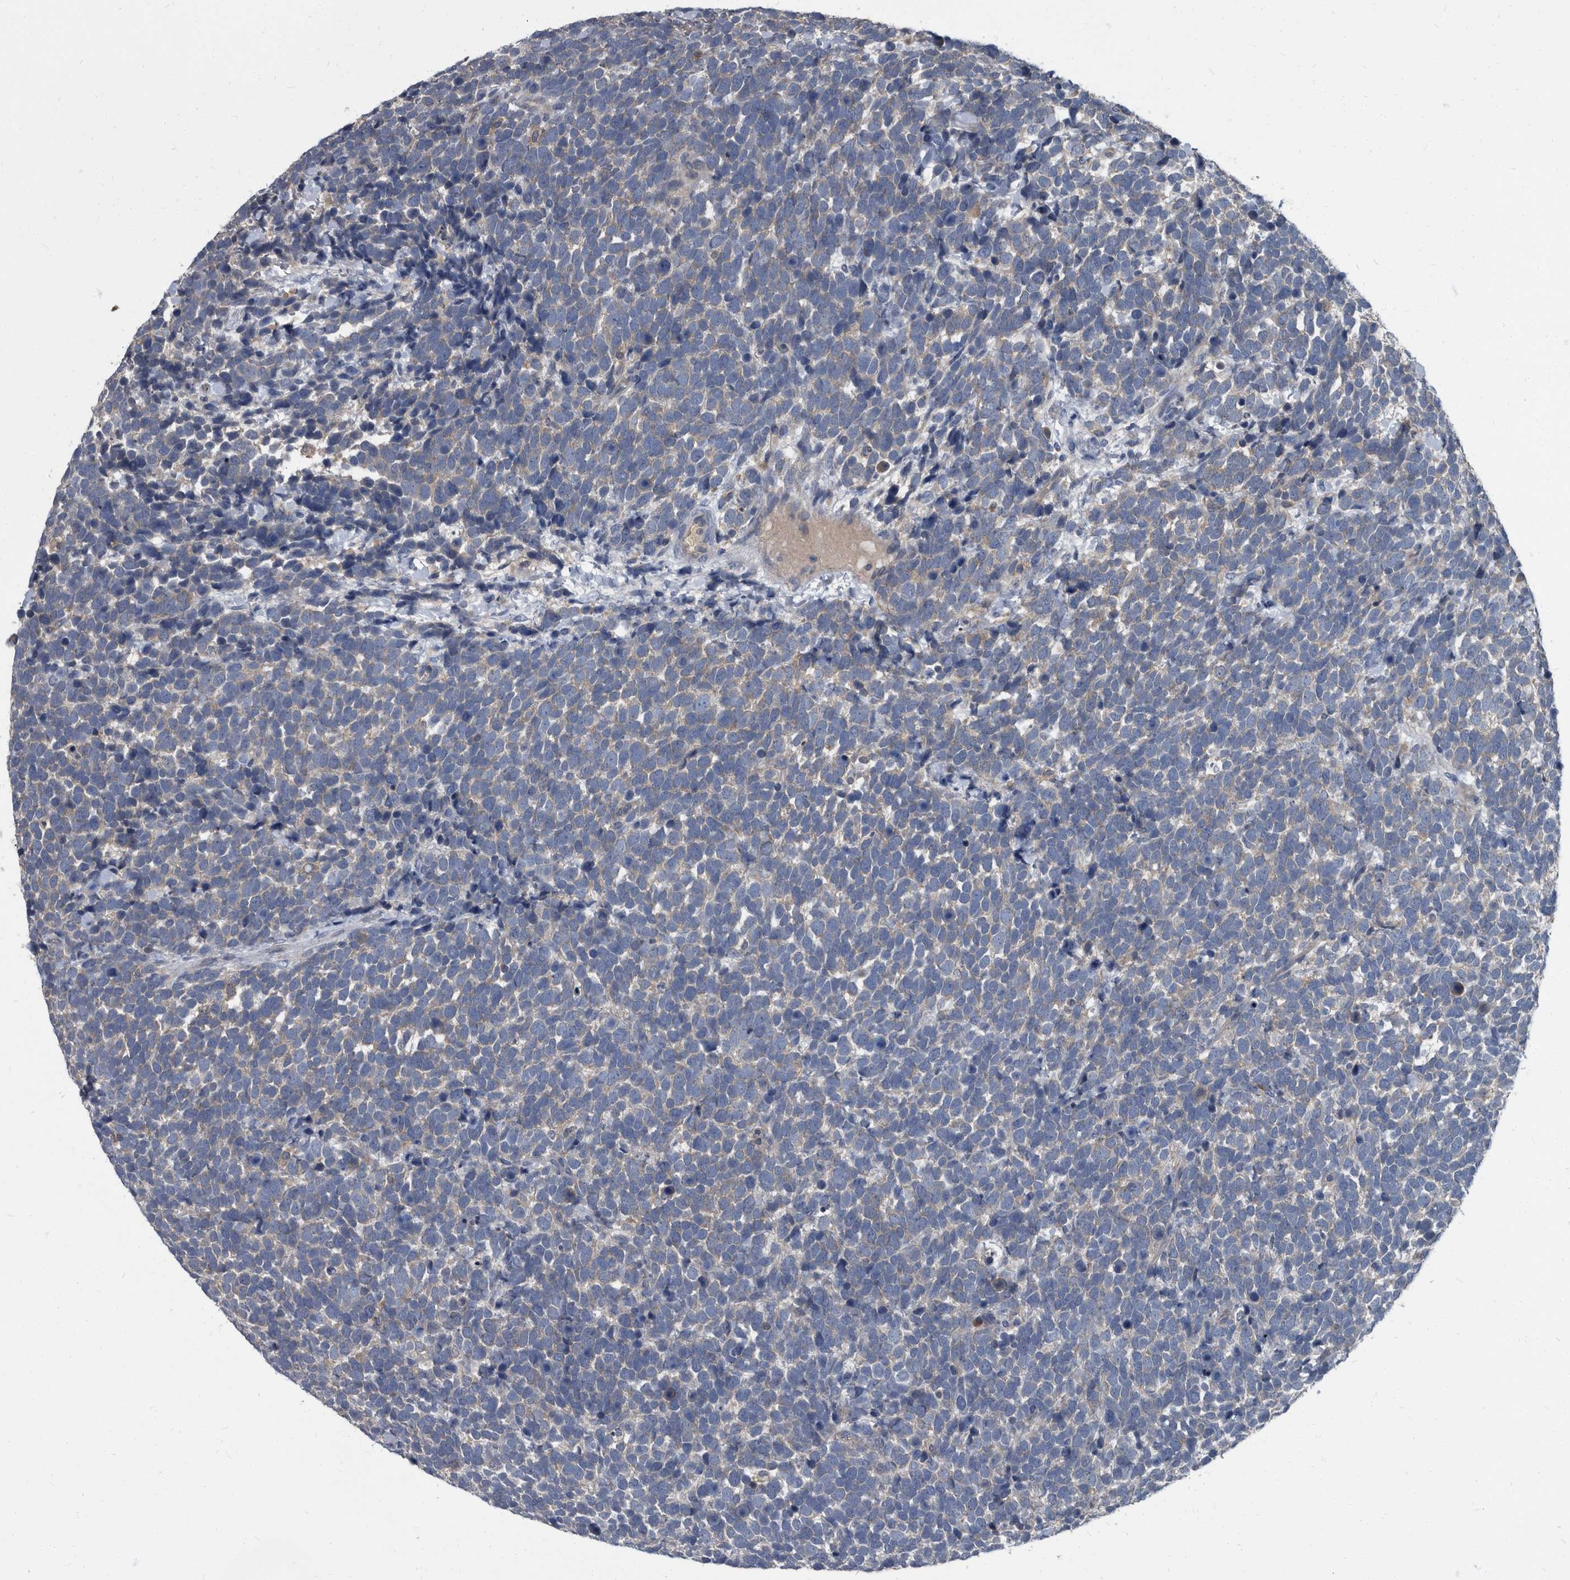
{"staining": {"intensity": "weak", "quantity": "<25%", "location": "cytoplasmic/membranous"}, "tissue": "urothelial cancer", "cell_type": "Tumor cells", "image_type": "cancer", "snomed": [{"axis": "morphology", "description": "Urothelial carcinoma, High grade"}, {"axis": "topography", "description": "Urinary bladder"}], "caption": "Urothelial cancer was stained to show a protein in brown. There is no significant positivity in tumor cells.", "gene": "CDV3", "patient": {"sex": "female", "age": 82}}